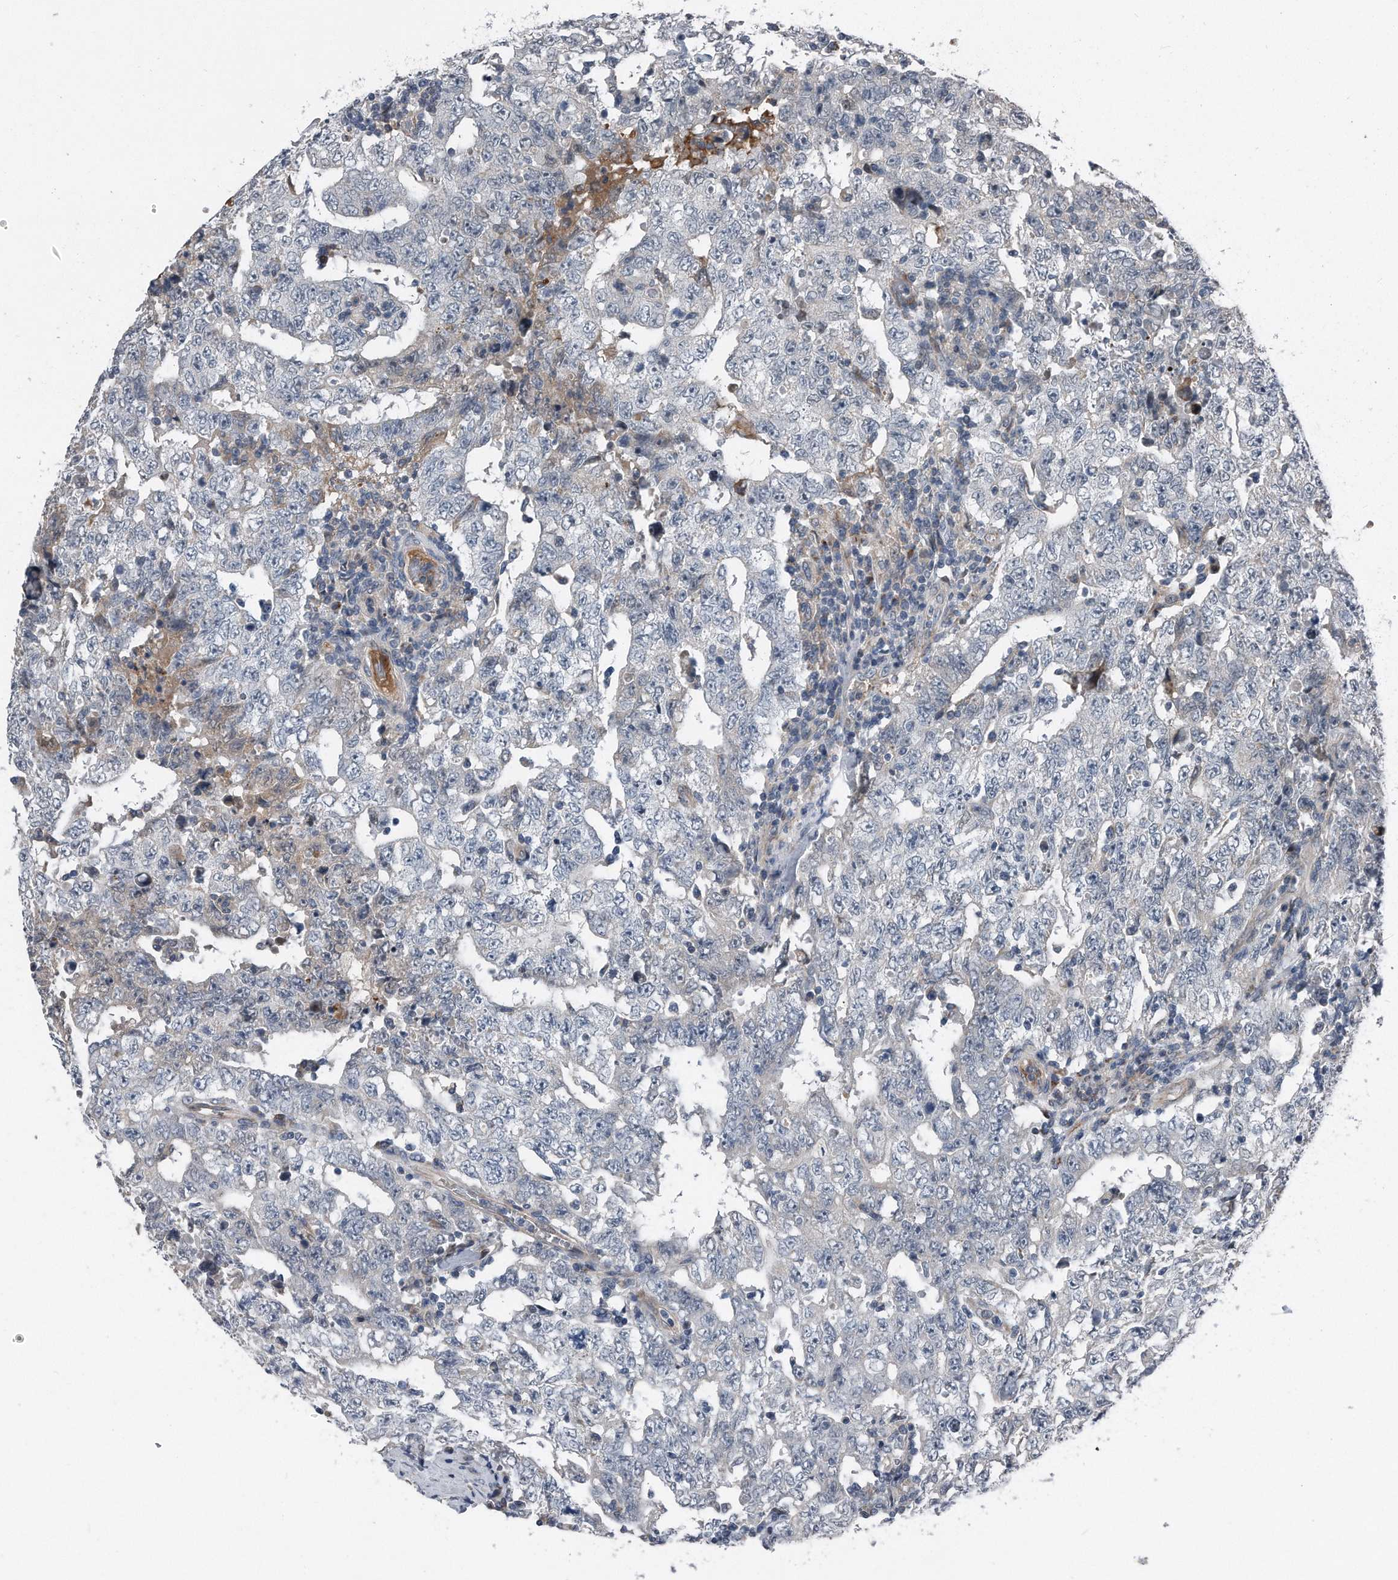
{"staining": {"intensity": "negative", "quantity": "none", "location": "none"}, "tissue": "testis cancer", "cell_type": "Tumor cells", "image_type": "cancer", "snomed": [{"axis": "morphology", "description": "Carcinoma, Embryonal, NOS"}, {"axis": "topography", "description": "Testis"}], "caption": "Image shows no significant protein staining in tumor cells of testis cancer. (Brightfield microscopy of DAB (3,3'-diaminobenzidine) immunohistochemistry at high magnification).", "gene": "DST", "patient": {"sex": "male", "age": 26}}